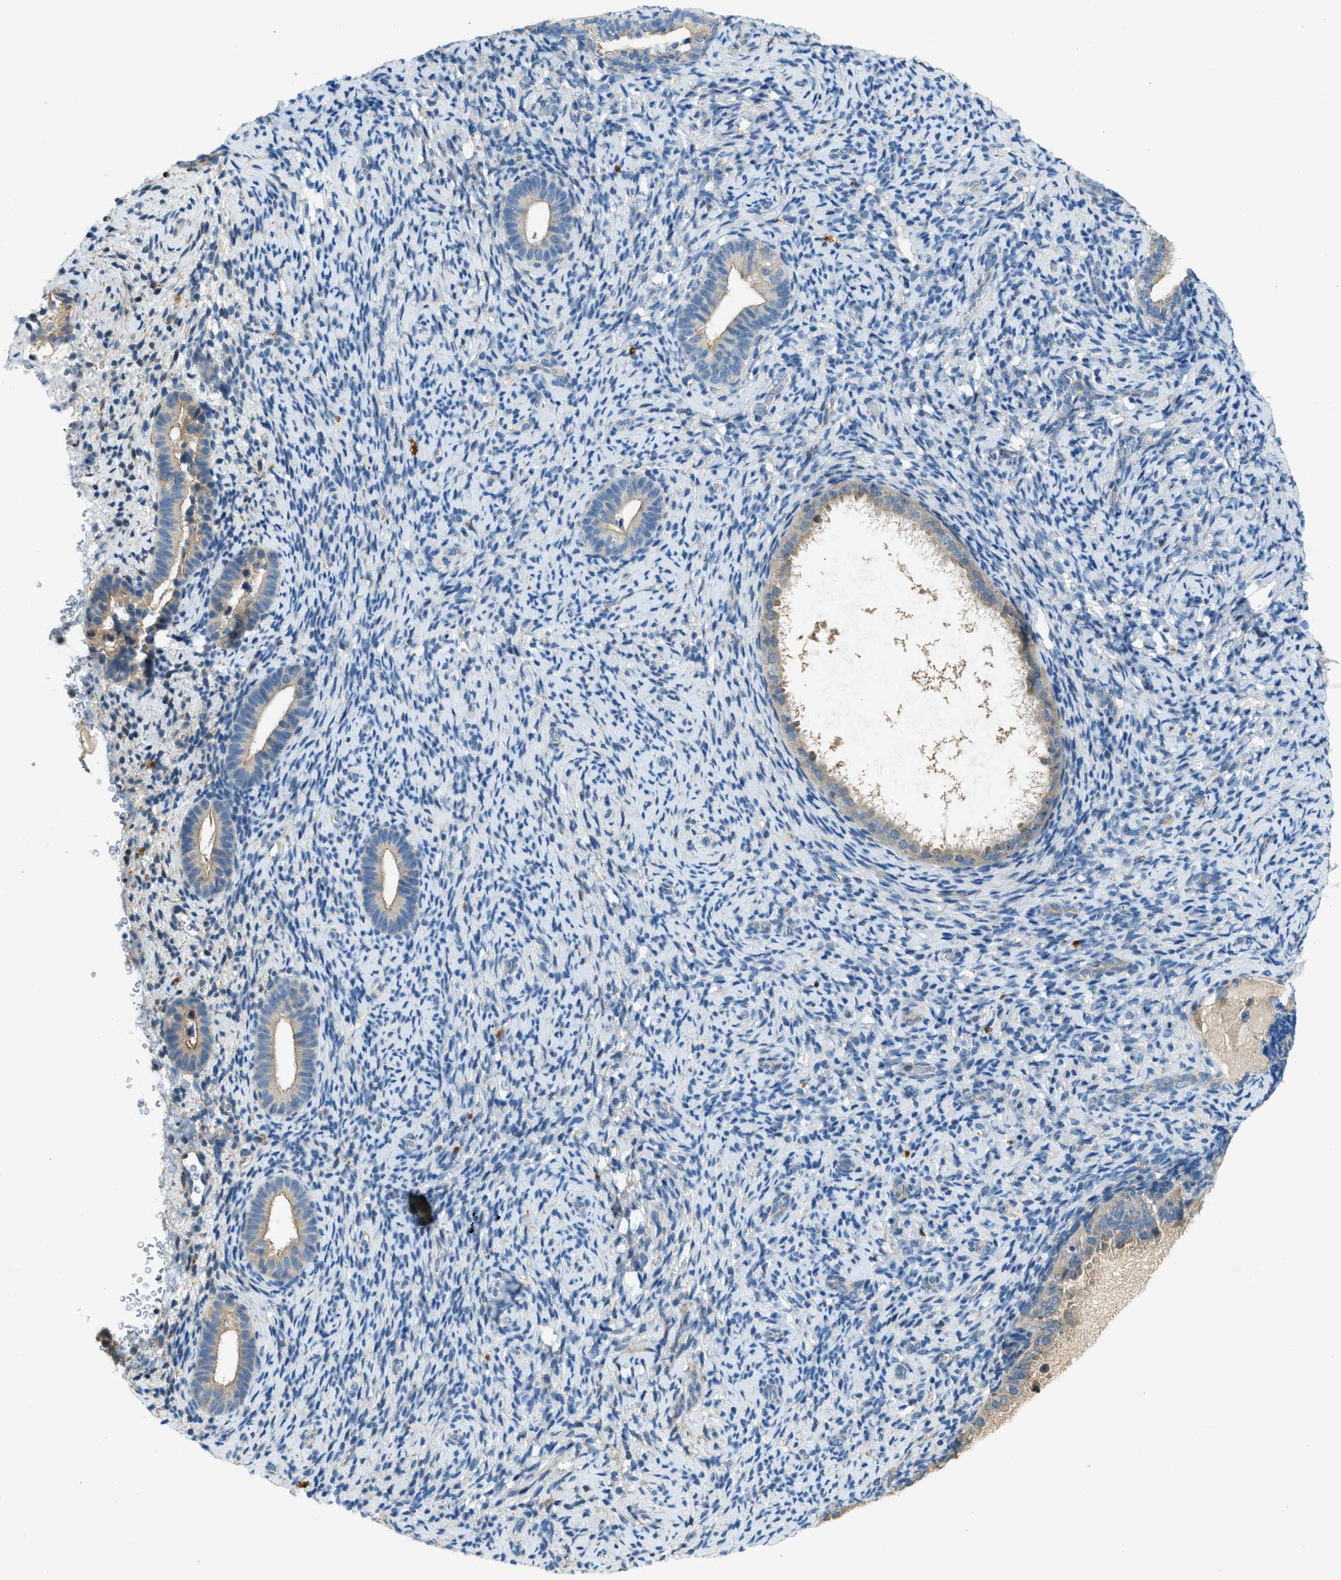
{"staining": {"intensity": "negative", "quantity": "none", "location": "none"}, "tissue": "endometrium", "cell_type": "Cells in endometrial stroma", "image_type": "normal", "snomed": [{"axis": "morphology", "description": "Normal tissue, NOS"}, {"axis": "topography", "description": "Endometrium"}], "caption": "An IHC photomicrograph of unremarkable endometrium is shown. There is no staining in cells in endometrial stroma of endometrium. Brightfield microscopy of immunohistochemistry stained with DAB (3,3'-diaminobenzidine) (brown) and hematoxylin (blue), captured at high magnification.", "gene": "SNX14", "patient": {"sex": "female", "age": 51}}